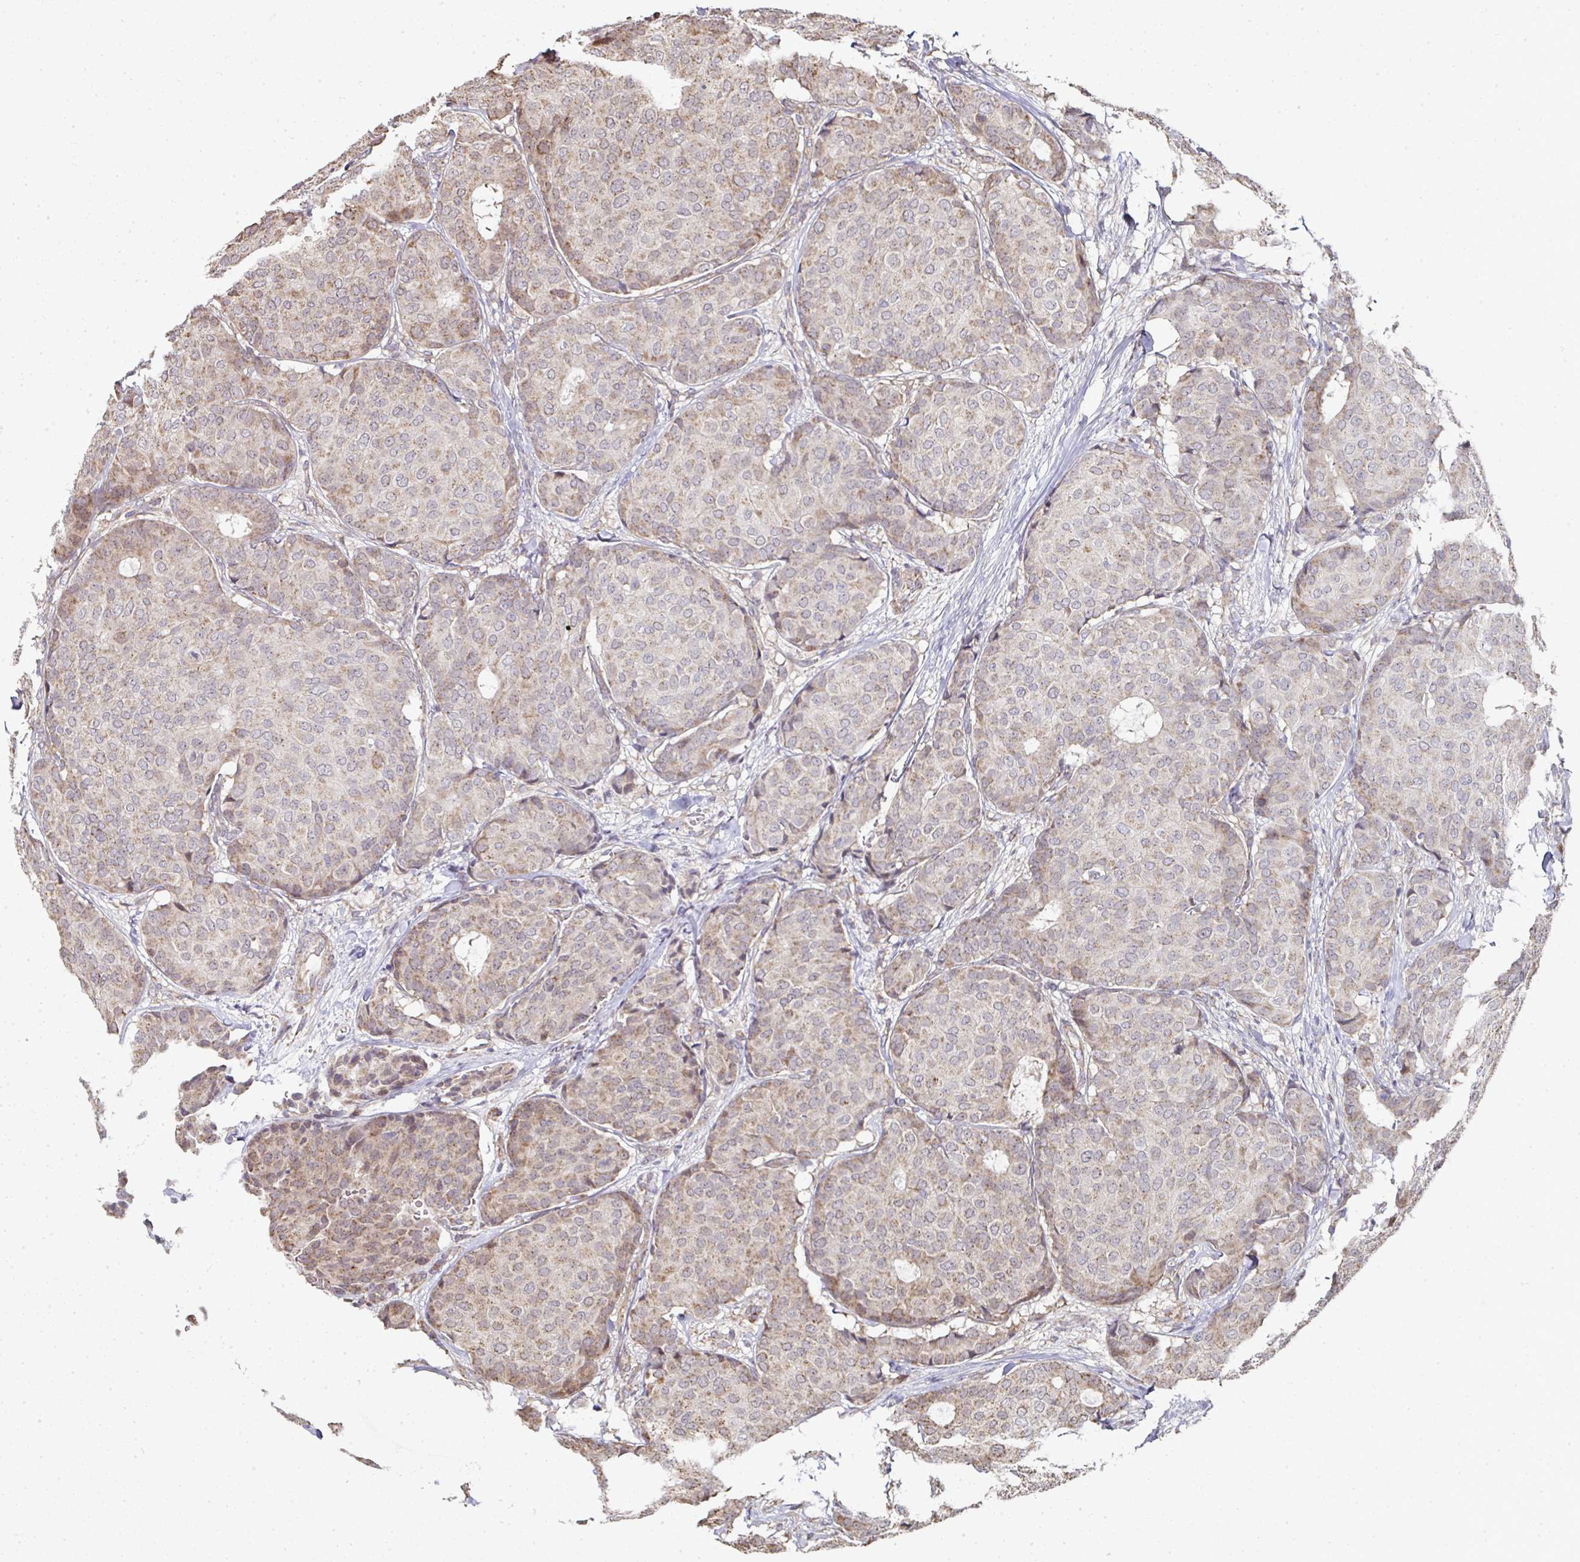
{"staining": {"intensity": "weak", "quantity": ">75%", "location": "cytoplasmic/membranous"}, "tissue": "breast cancer", "cell_type": "Tumor cells", "image_type": "cancer", "snomed": [{"axis": "morphology", "description": "Duct carcinoma"}, {"axis": "topography", "description": "Breast"}], "caption": "High-magnification brightfield microscopy of breast intraductal carcinoma stained with DAB (3,3'-diaminobenzidine) (brown) and counterstained with hematoxylin (blue). tumor cells exhibit weak cytoplasmic/membranous expression is identified in approximately>75% of cells. (DAB (3,3'-diaminobenzidine) = brown stain, brightfield microscopy at high magnification).", "gene": "AGTPBP1", "patient": {"sex": "female", "age": 75}}